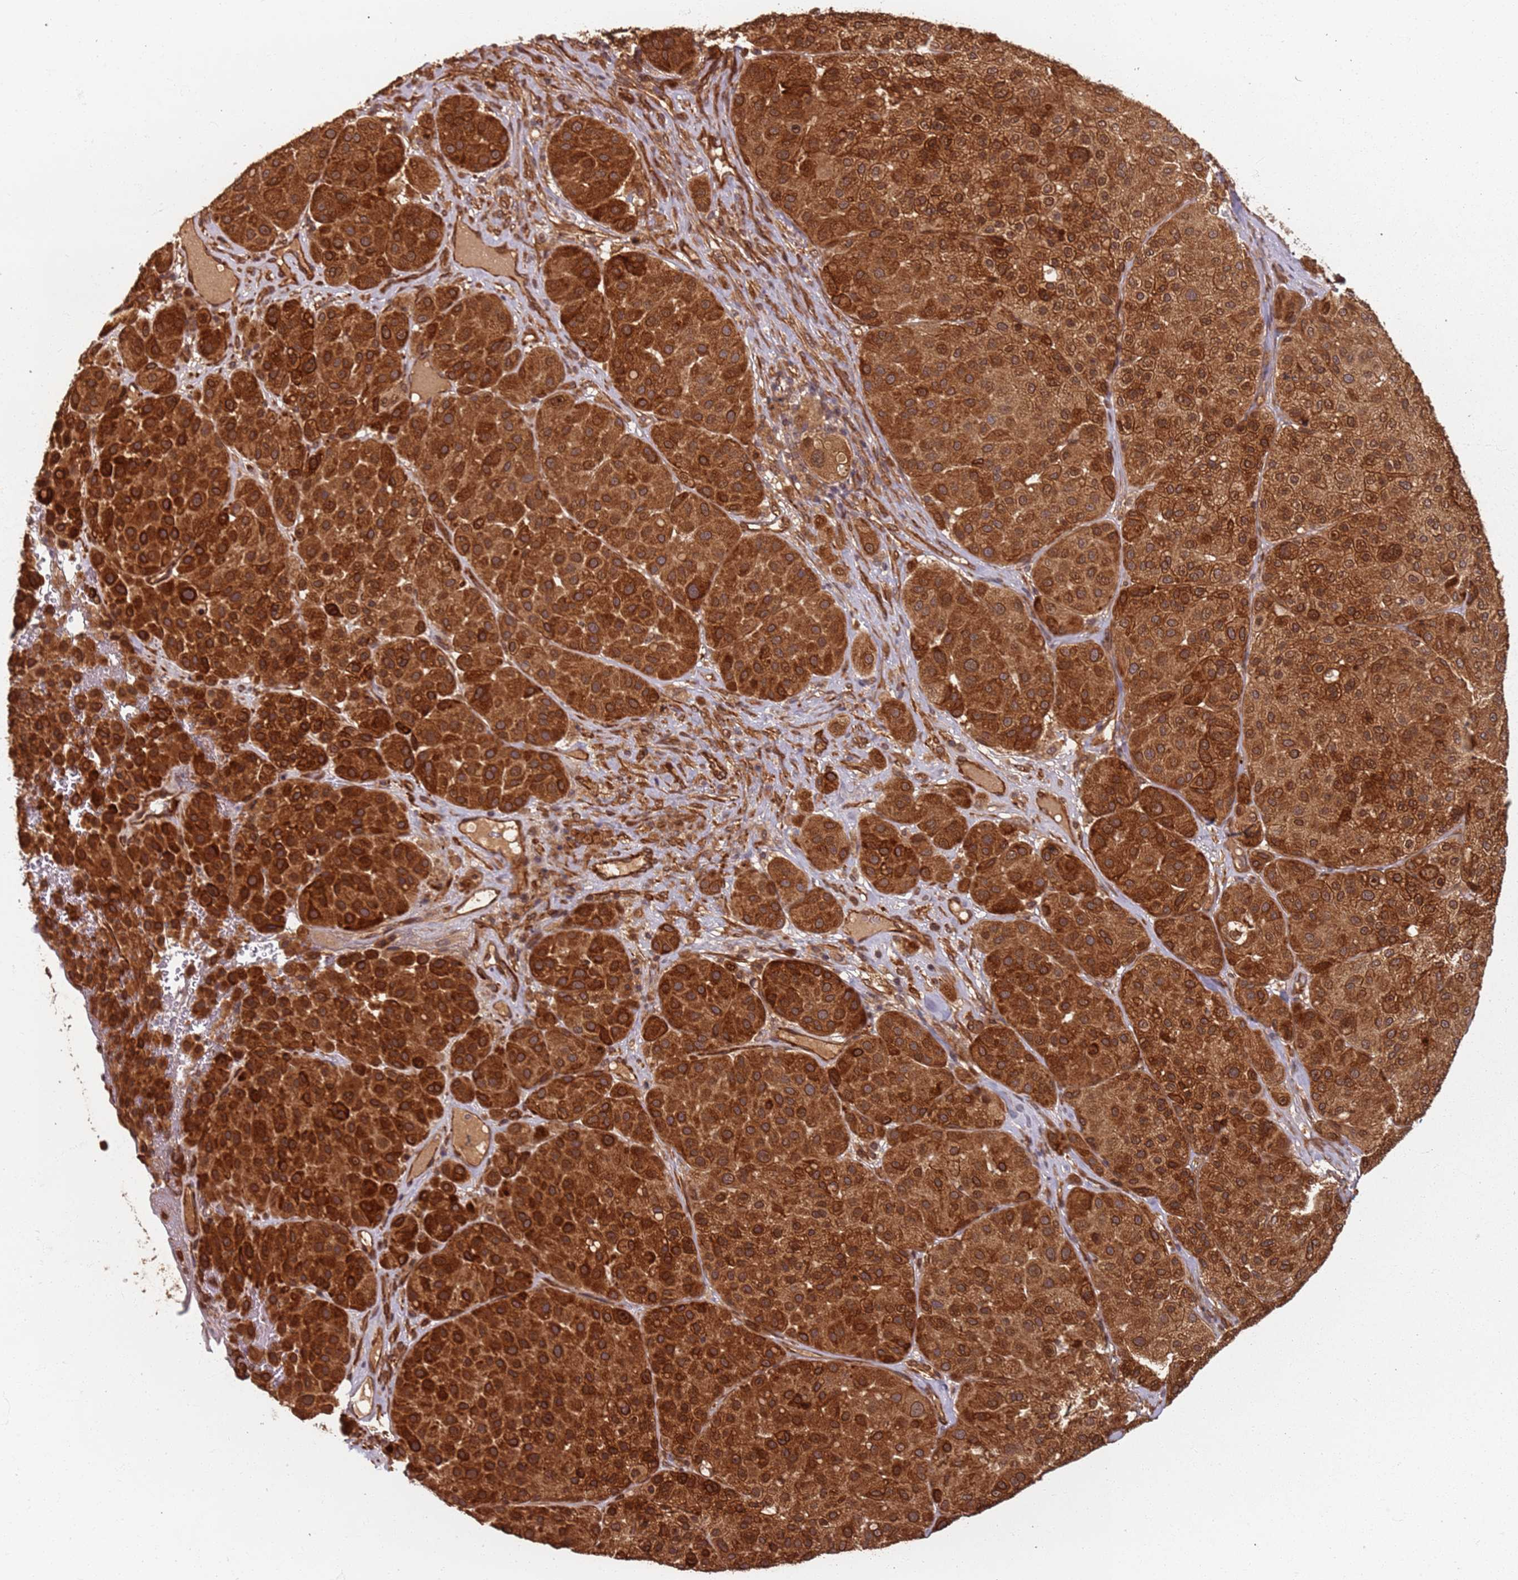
{"staining": {"intensity": "strong", "quantity": ">75%", "location": "cytoplasmic/membranous,nuclear"}, "tissue": "melanoma", "cell_type": "Tumor cells", "image_type": "cancer", "snomed": [{"axis": "morphology", "description": "Malignant melanoma, Metastatic site"}, {"axis": "topography", "description": "Smooth muscle"}], "caption": "A photomicrograph of human malignant melanoma (metastatic site) stained for a protein exhibits strong cytoplasmic/membranous and nuclear brown staining in tumor cells.", "gene": "SDCCAG8", "patient": {"sex": "male", "age": 41}}